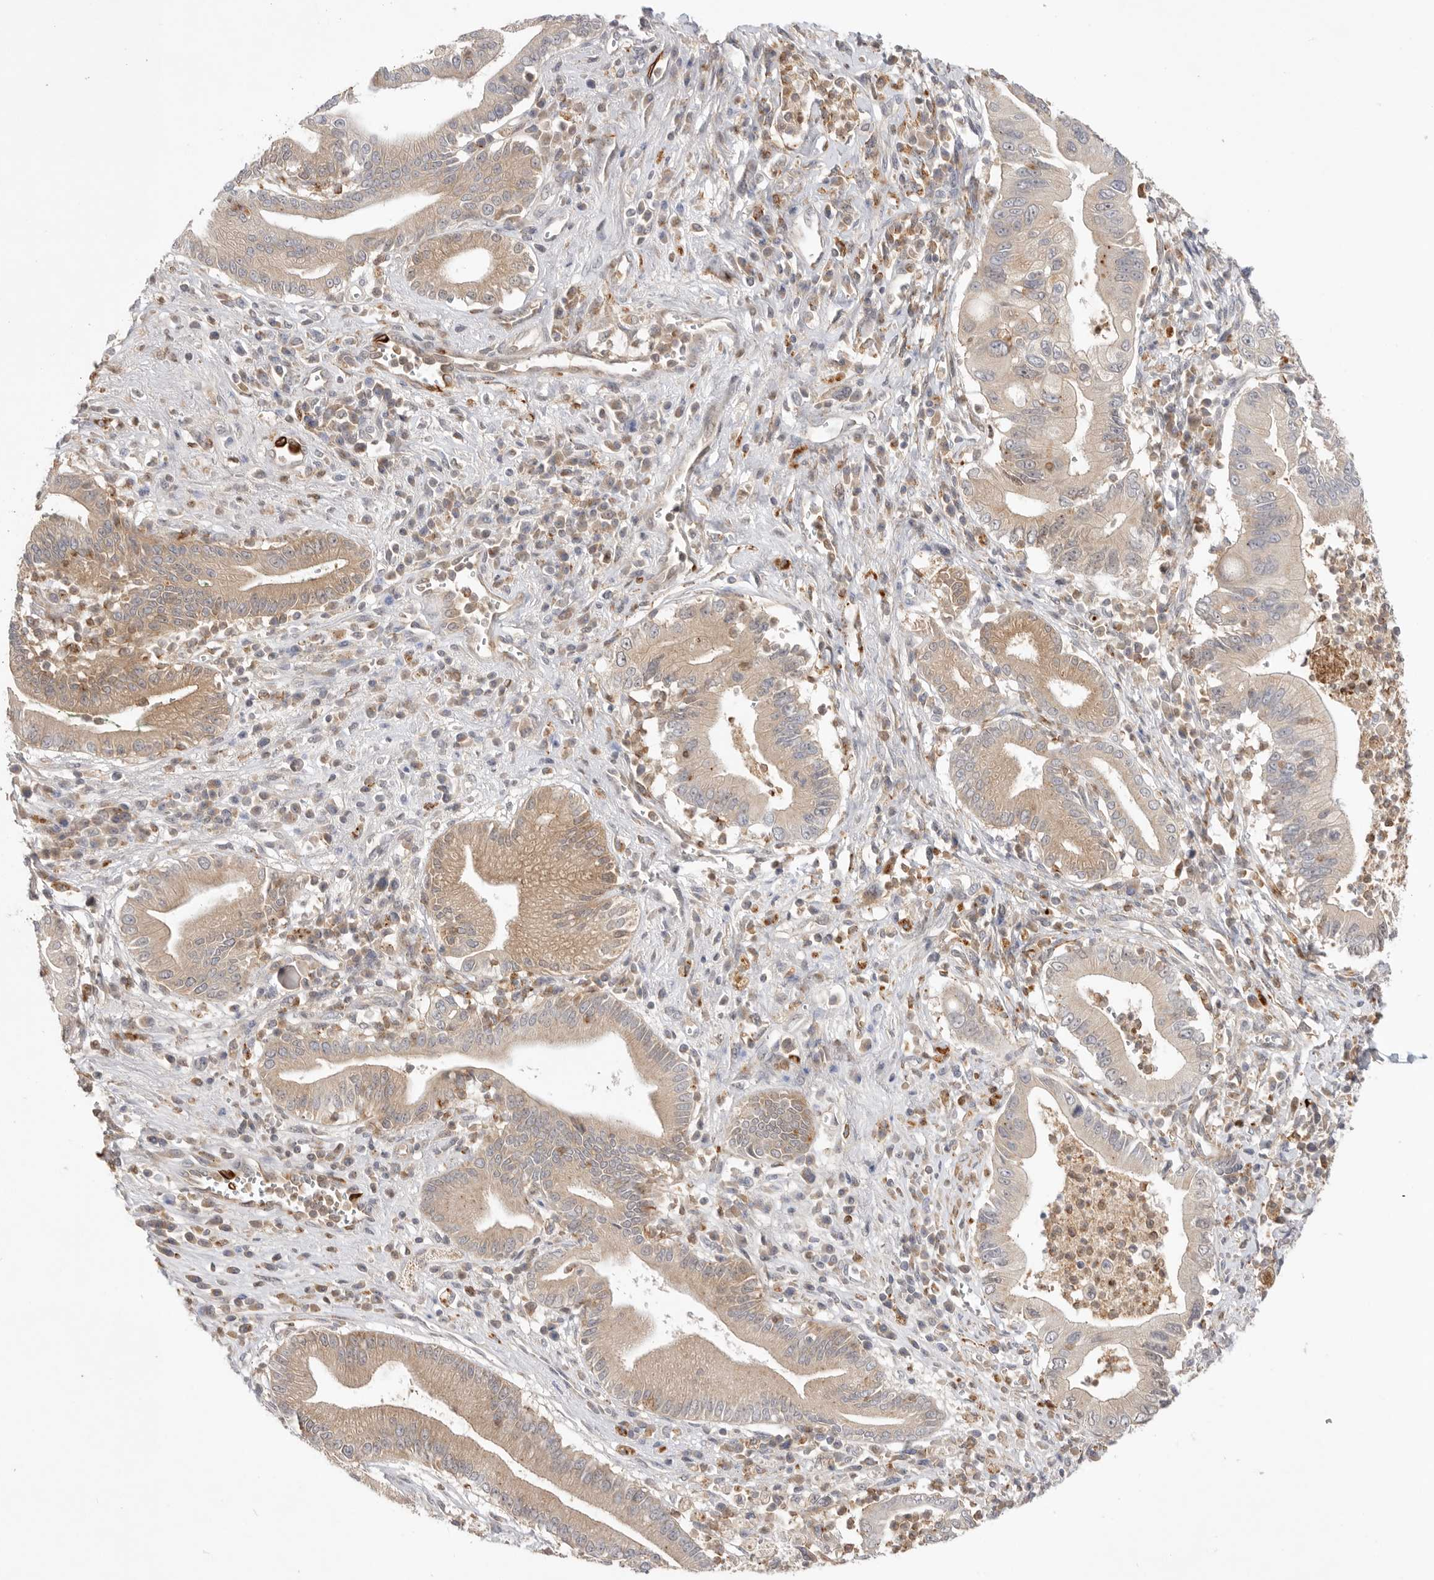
{"staining": {"intensity": "weak", "quantity": ">75%", "location": "cytoplasmic/membranous"}, "tissue": "pancreatic cancer", "cell_type": "Tumor cells", "image_type": "cancer", "snomed": [{"axis": "morphology", "description": "Adenocarcinoma, NOS"}, {"axis": "topography", "description": "Pancreas"}], "caption": "This image displays immunohistochemistry (IHC) staining of adenocarcinoma (pancreatic), with low weak cytoplasmic/membranous positivity in approximately >75% of tumor cells.", "gene": "GNE", "patient": {"sex": "male", "age": 78}}